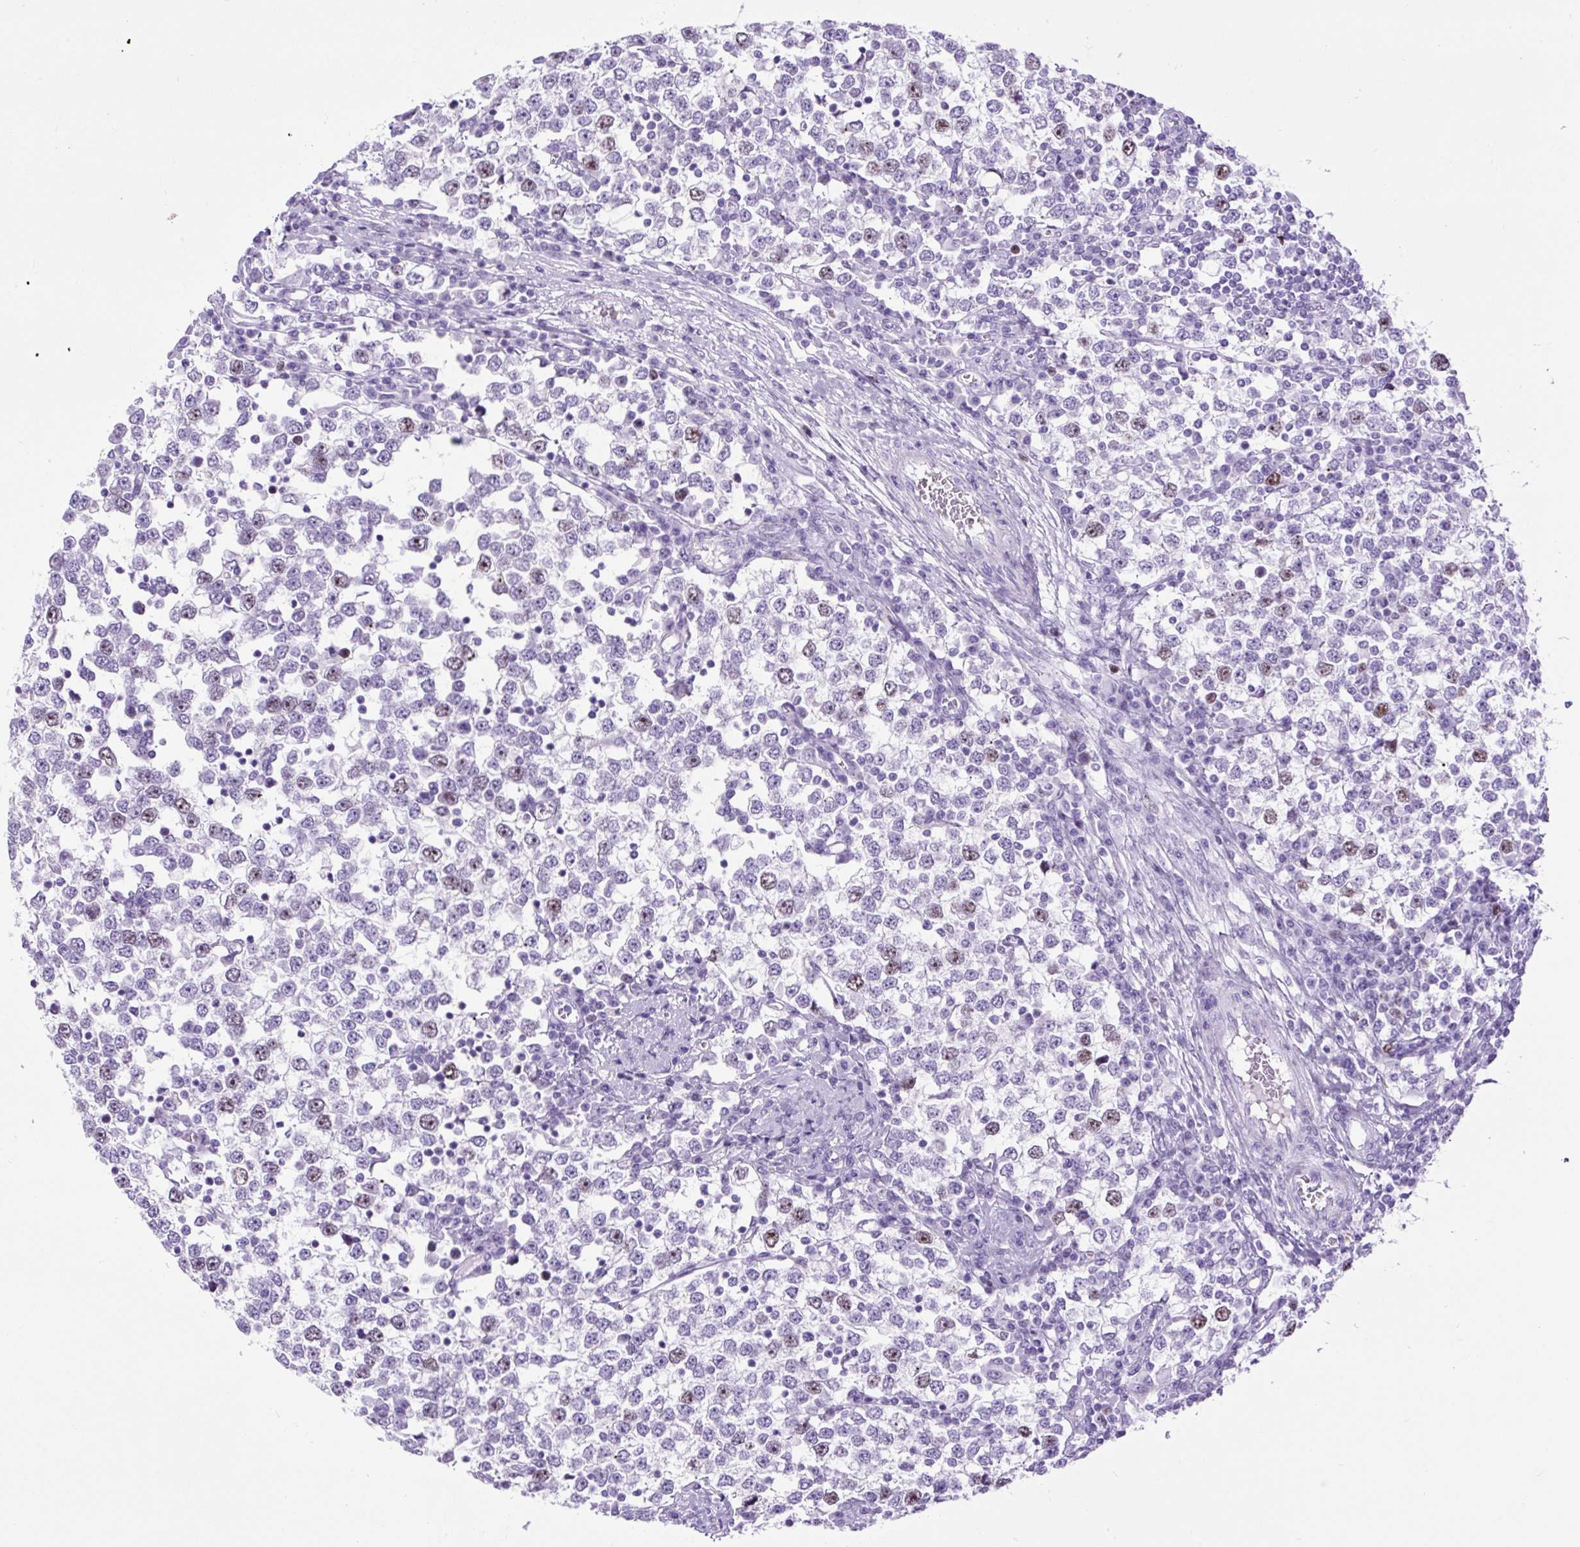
{"staining": {"intensity": "weak", "quantity": "<25%", "location": "nuclear"}, "tissue": "testis cancer", "cell_type": "Tumor cells", "image_type": "cancer", "snomed": [{"axis": "morphology", "description": "Seminoma, NOS"}, {"axis": "topography", "description": "Testis"}], "caption": "Tumor cells are negative for protein expression in human testis seminoma.", "gene": "RACGAP1", "patient": {"sex": "male", "age": 65}}